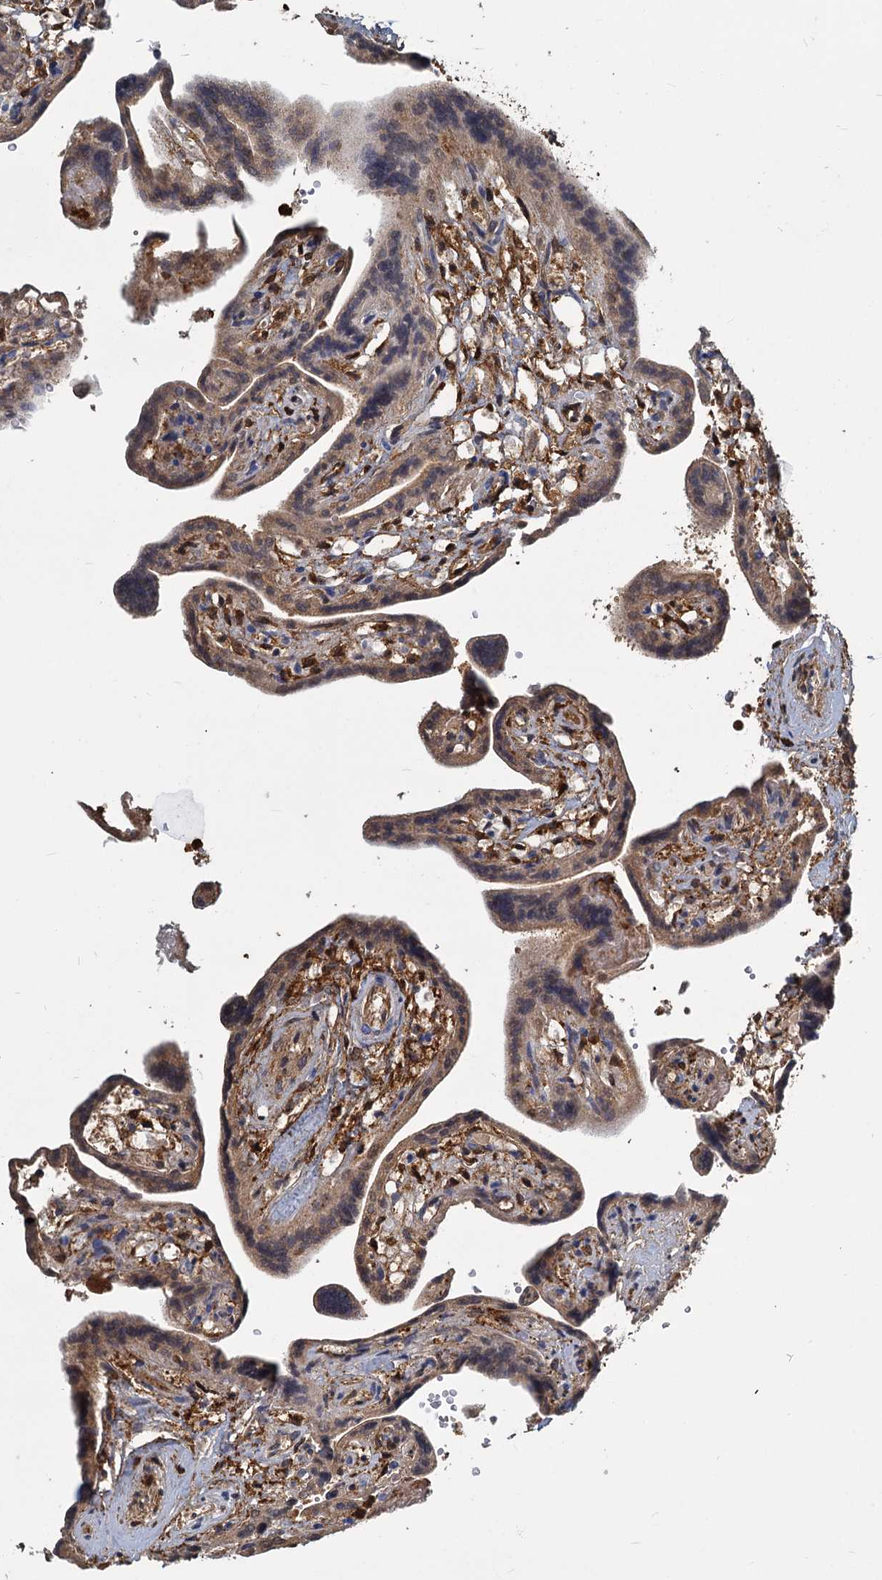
{"staining": {"intensity": "moderate", "quantity": "25%-75%", "location": "cytoplasmic/membranous,nuclear"}, "tissue": "placenta", "cell_type": "Trophoblastic cells", "image_type": "normal", "snomed": [{"axis": "morphology", "description": "Normal tissue, NOS"}, {"axis": "topography", "description": "Placenta"}], "caption": "Protein staining displays moderate cytoplasmic/membranous,nuclear staining in approximately 25%-75% of trophoblastic cells in benign placenta. (DAB IHC, brown staining for protein, blue staining for nuclei).", "gene": "S100A6", "patient": {"sex": "female", "age": 37}}